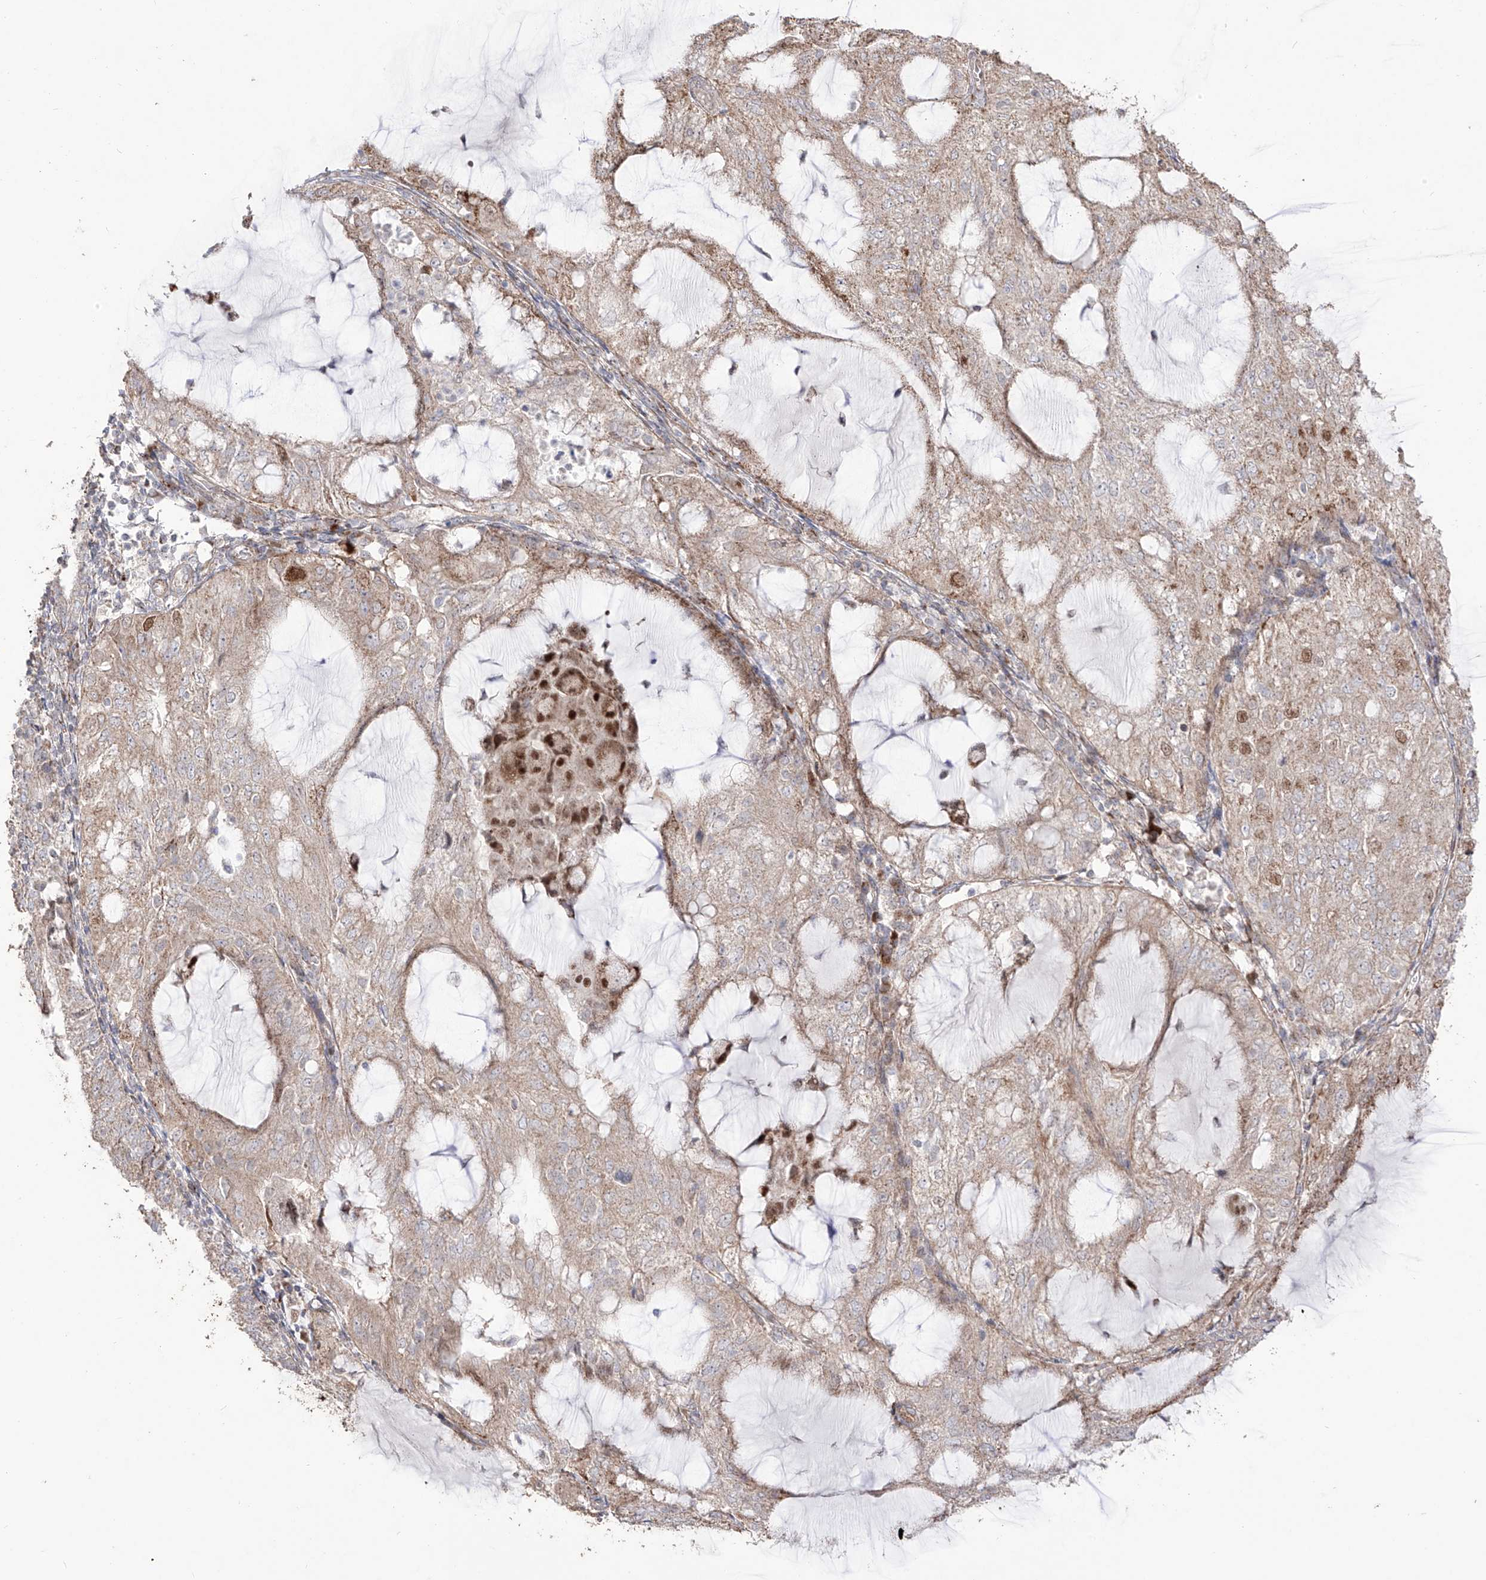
{"staining": {"intensity": "moderate", "quantity": "<25%", "location": "cytoplasmic/membranous"}, "tissue": "endometrial cancer", "cell_type": "Tumor cells", "image_type": "cancer", "snomed": [{"axis": "morphology", "description": "Adenocarcinoma, NOS"}, {"axis": "topography", "description": "Endometrium"}], "caption": "Immunohistochemistry photomicrograph of human endometrial adenocarcinoma stained for a protein (brown), which displays low levels of moderate cytoplasmic/membranous positivity in about <25% of tumor cells.", "gene": "YKT6", "patient": {"sex": "female", "age": 81}}